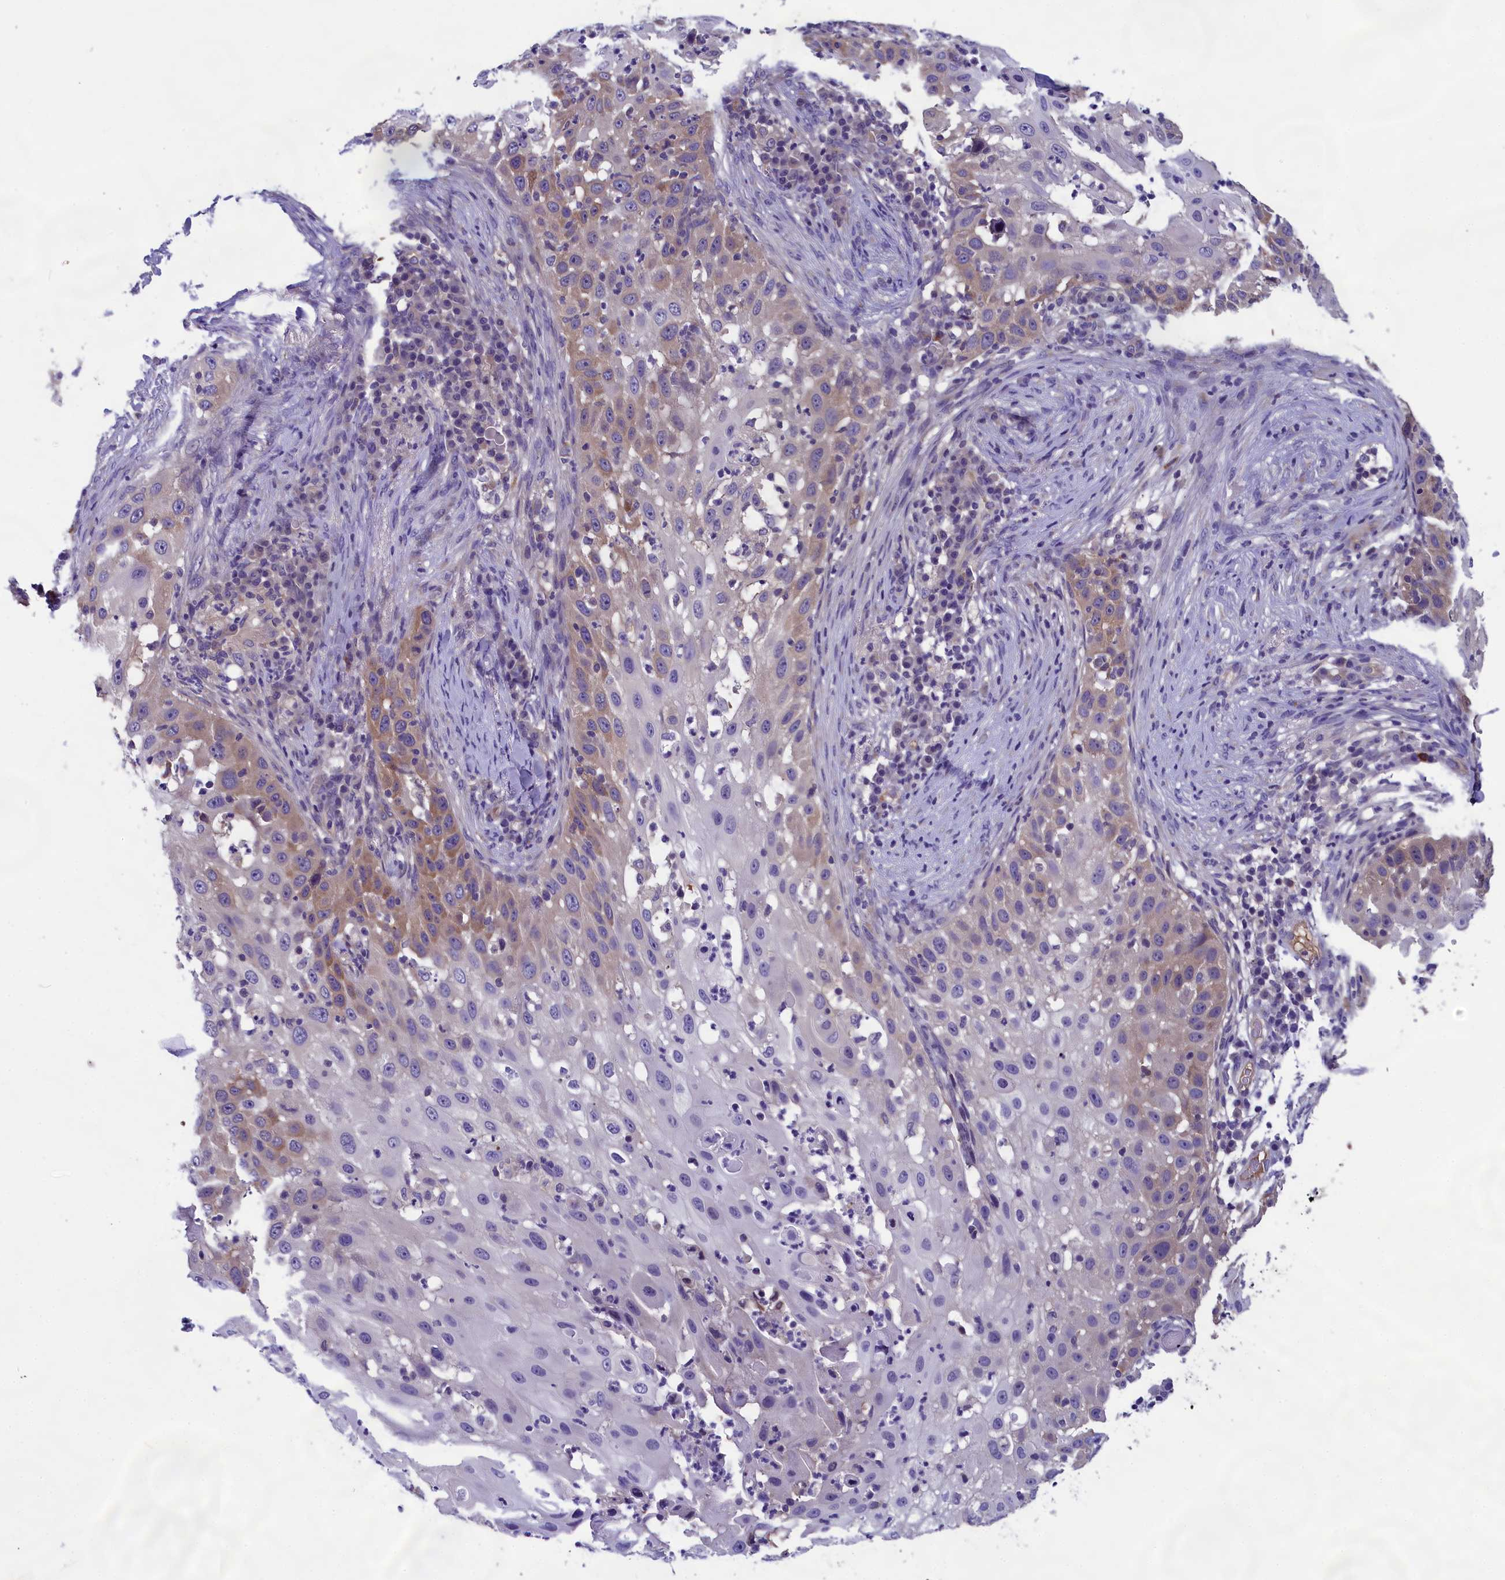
{"staining": {"intensity": "weak", "quantity": "25%-75%", "location": "cytoplasmic/membranous"}, "tissue": "skin cancer", "cell_type": "Tumor cells", "image_type": "cancer", "snomed": [{"axis": "morphology", "description": "Squamous cell carcinoma, NOS"}, {"axis": "topography", "description": "Skin"}], "caption": "Skin squamous cell carcinoma was stained to show a protein in brown. There is low levels of weak cytoplasmic/membranous staining in approximately 25%-75% of tumor cells.", "gene": "ABCC8", "patient": {"sex": "female", "age": 44}}